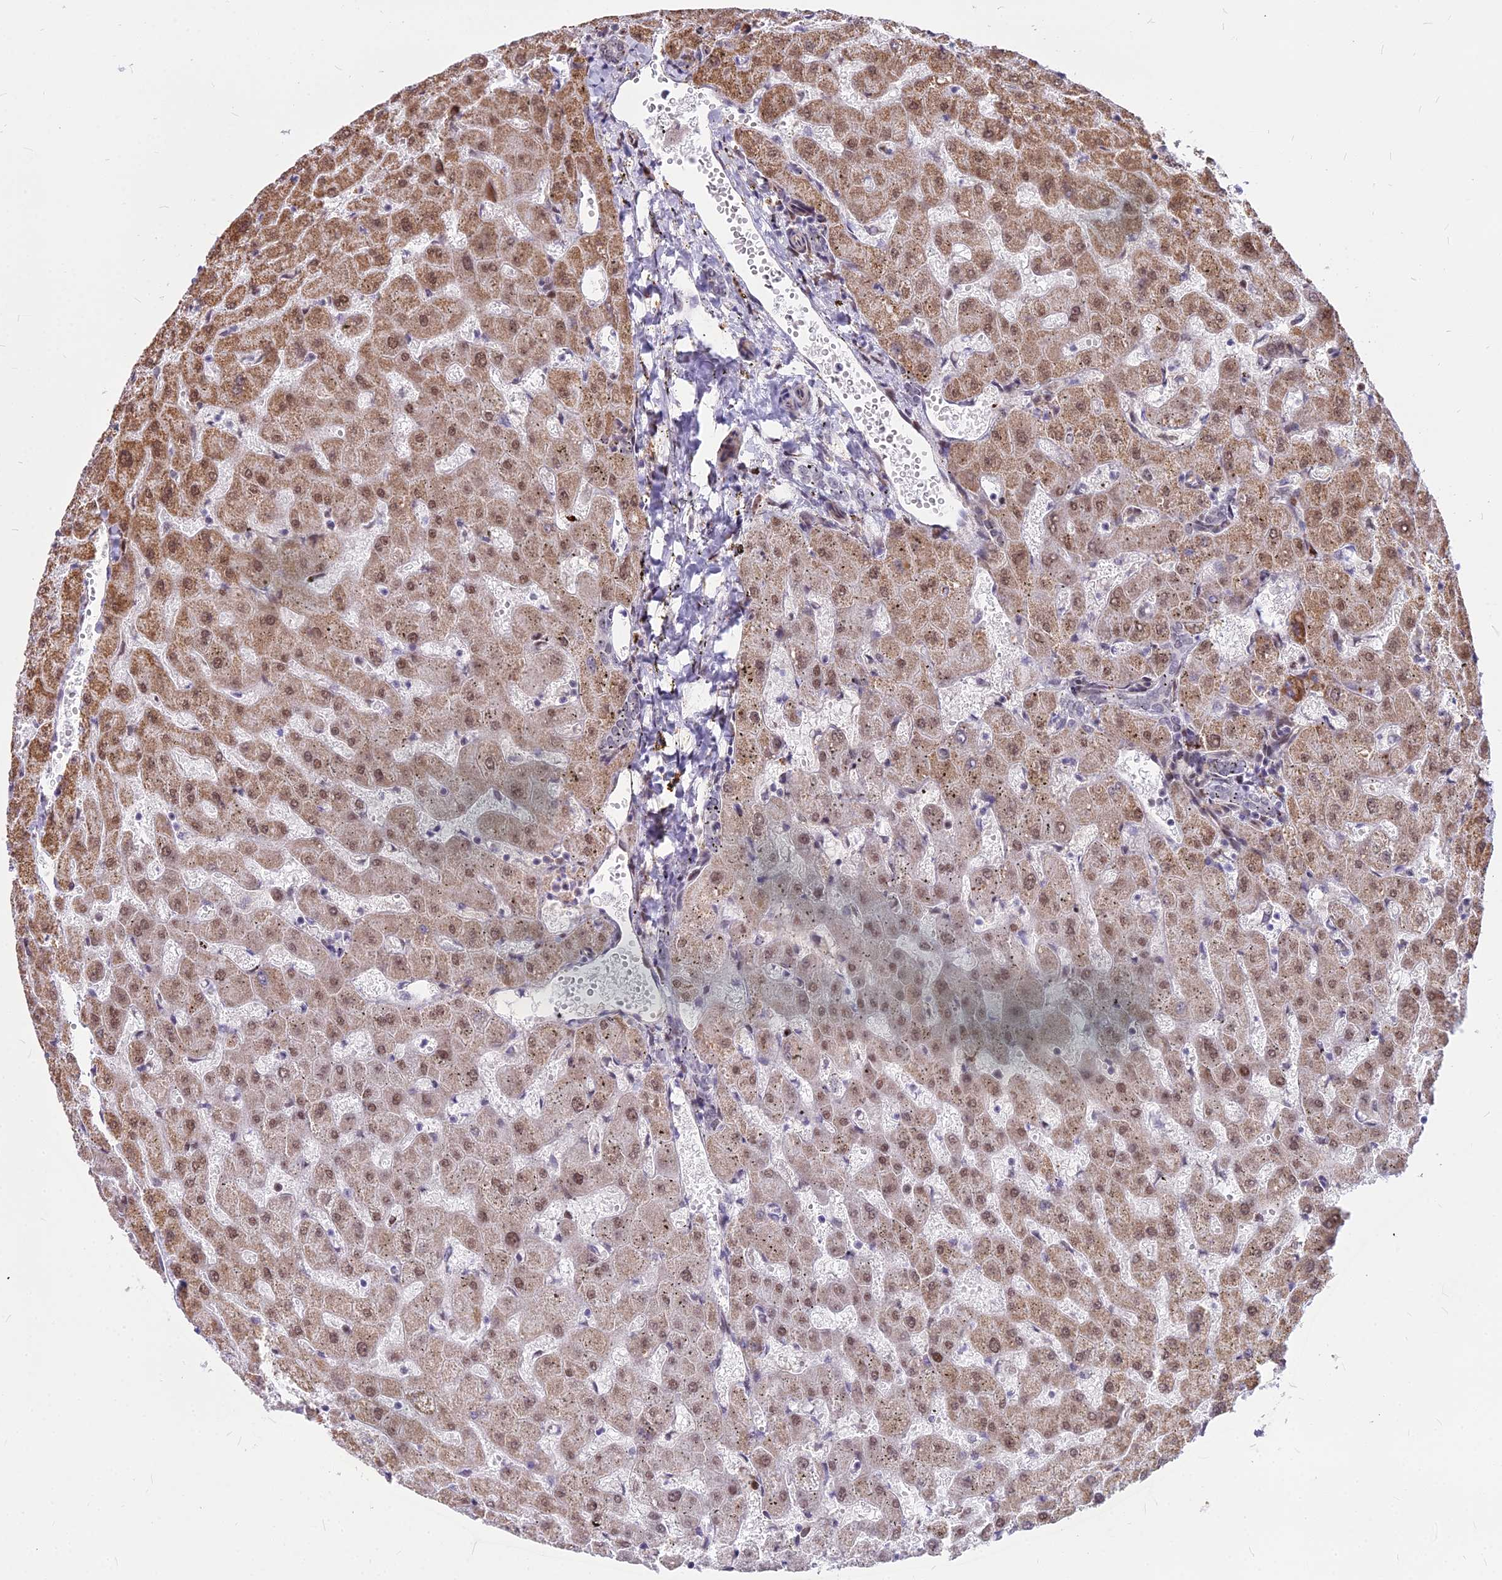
{"staining": {"intensity": "weak", "quantity": "25%-75%", "location": "nuclear"}, "tissue": "liver", "cell_type": "Cholangiocytes", "image_type": "normal", "snomed": [{"axis": "morphology", "description": "Normal tissue, NOS"}, {"axis": "topography", "description": "Liver"}], "caption": "Cholangiocytes display low levels of weak nuclear expression in about 25%-75% of cells in benign liver. (DAB (3,3'-diaminobenzidine) IHC, brown staining for protein, blue staining for nuclei).", "gene": "ALG10B", "patient": {"sex": "female", "age": 63}}